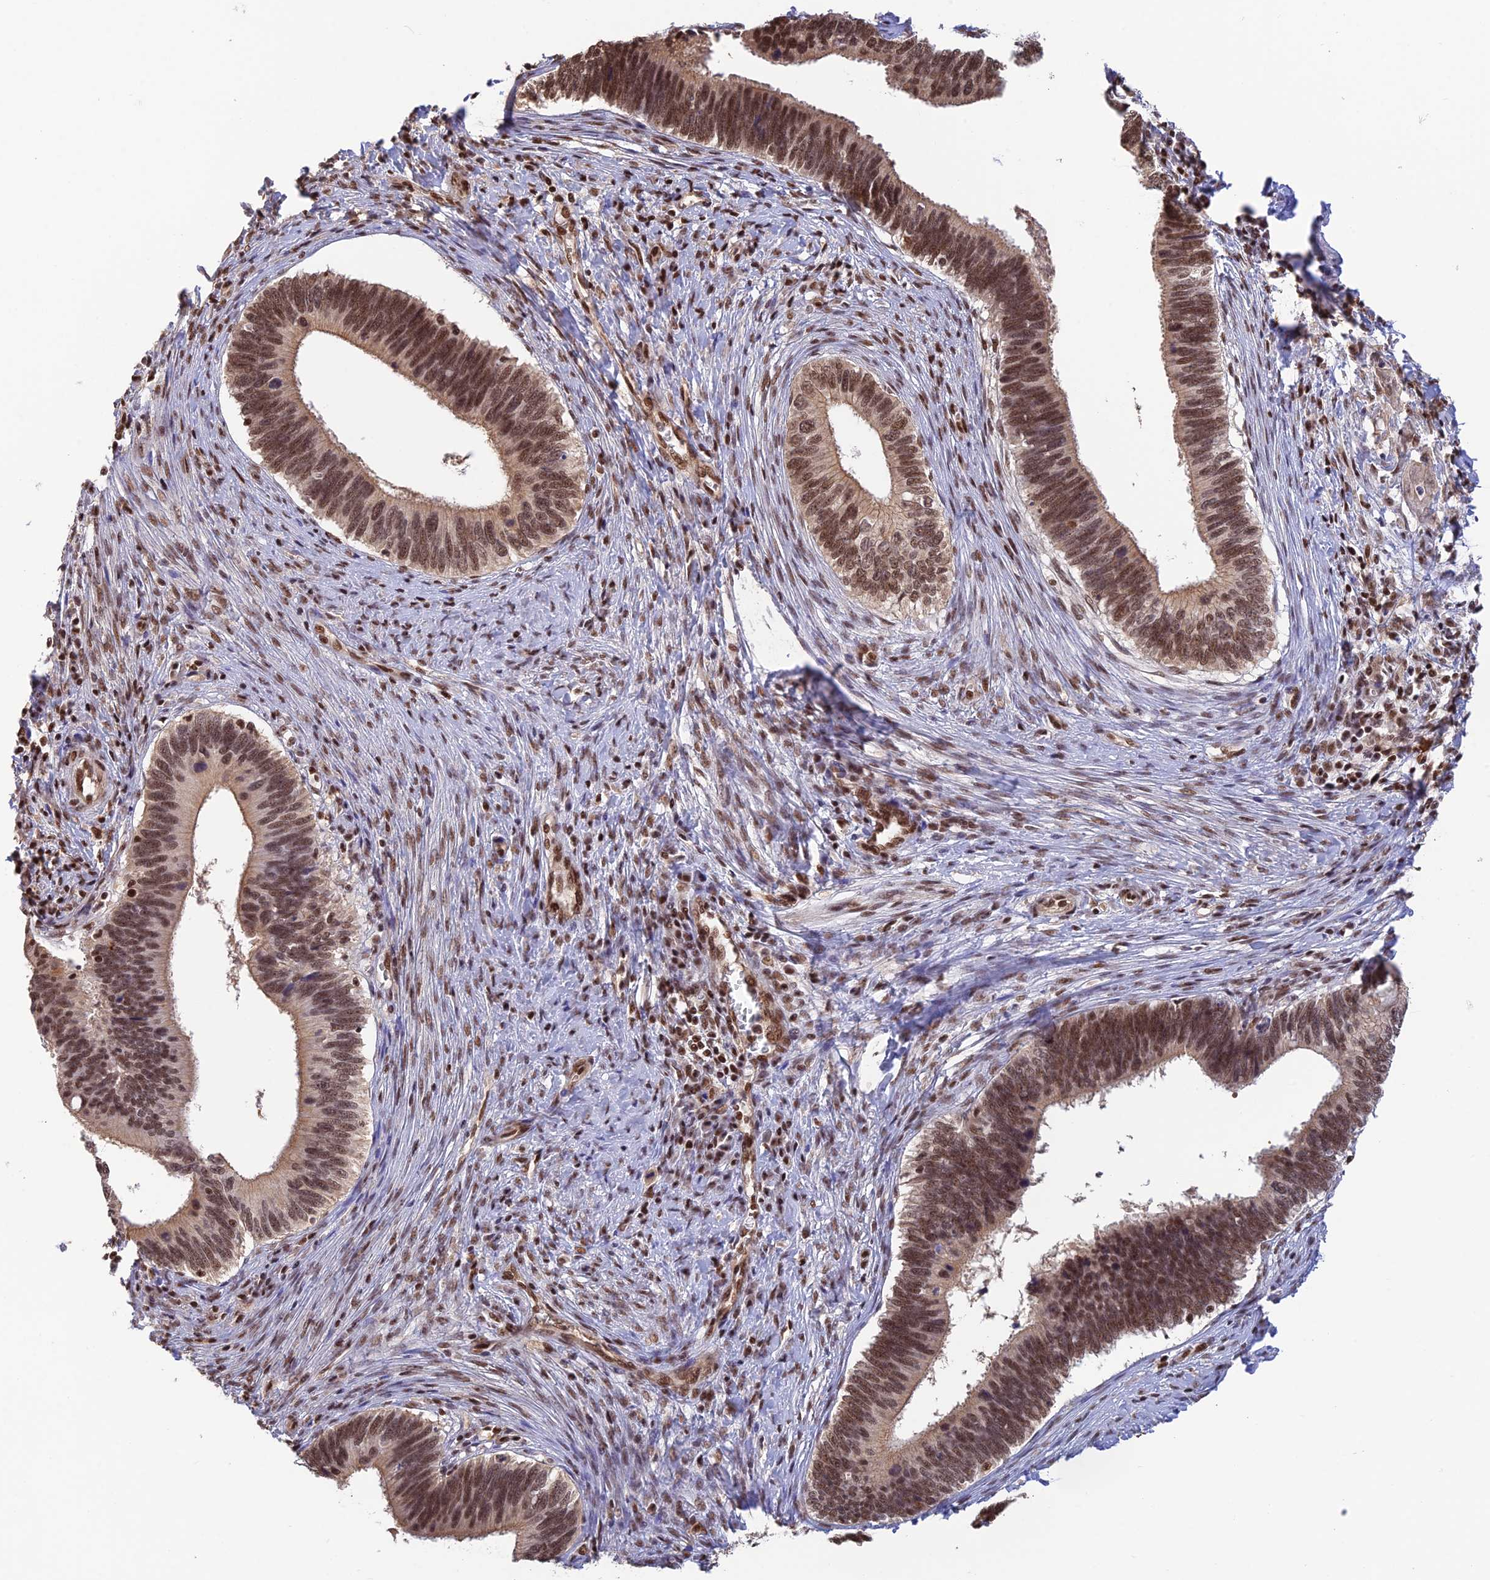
{"staining": {"intensity": "moderate", "quantity": ">75%", "location": "cytoplasmic/membranous"}, "tissue": "cervical cancer", "cell_type": "Tumor cells", "image_type": "cancer", "snomed": [{"axis": "morphology", "description": "Adenocarcinoma, NOS"}, {"axis": "topography", "description": "Cervix"}], "caption": "Immunohistochemical staining of human adenocarcinoma (cervical) shows medium levels of moderate cytoplasmic/membranous expression in approximately >75% of tumor cells.", "gene": "THAP11", "patient": {"sex": "female", "age": 42}}